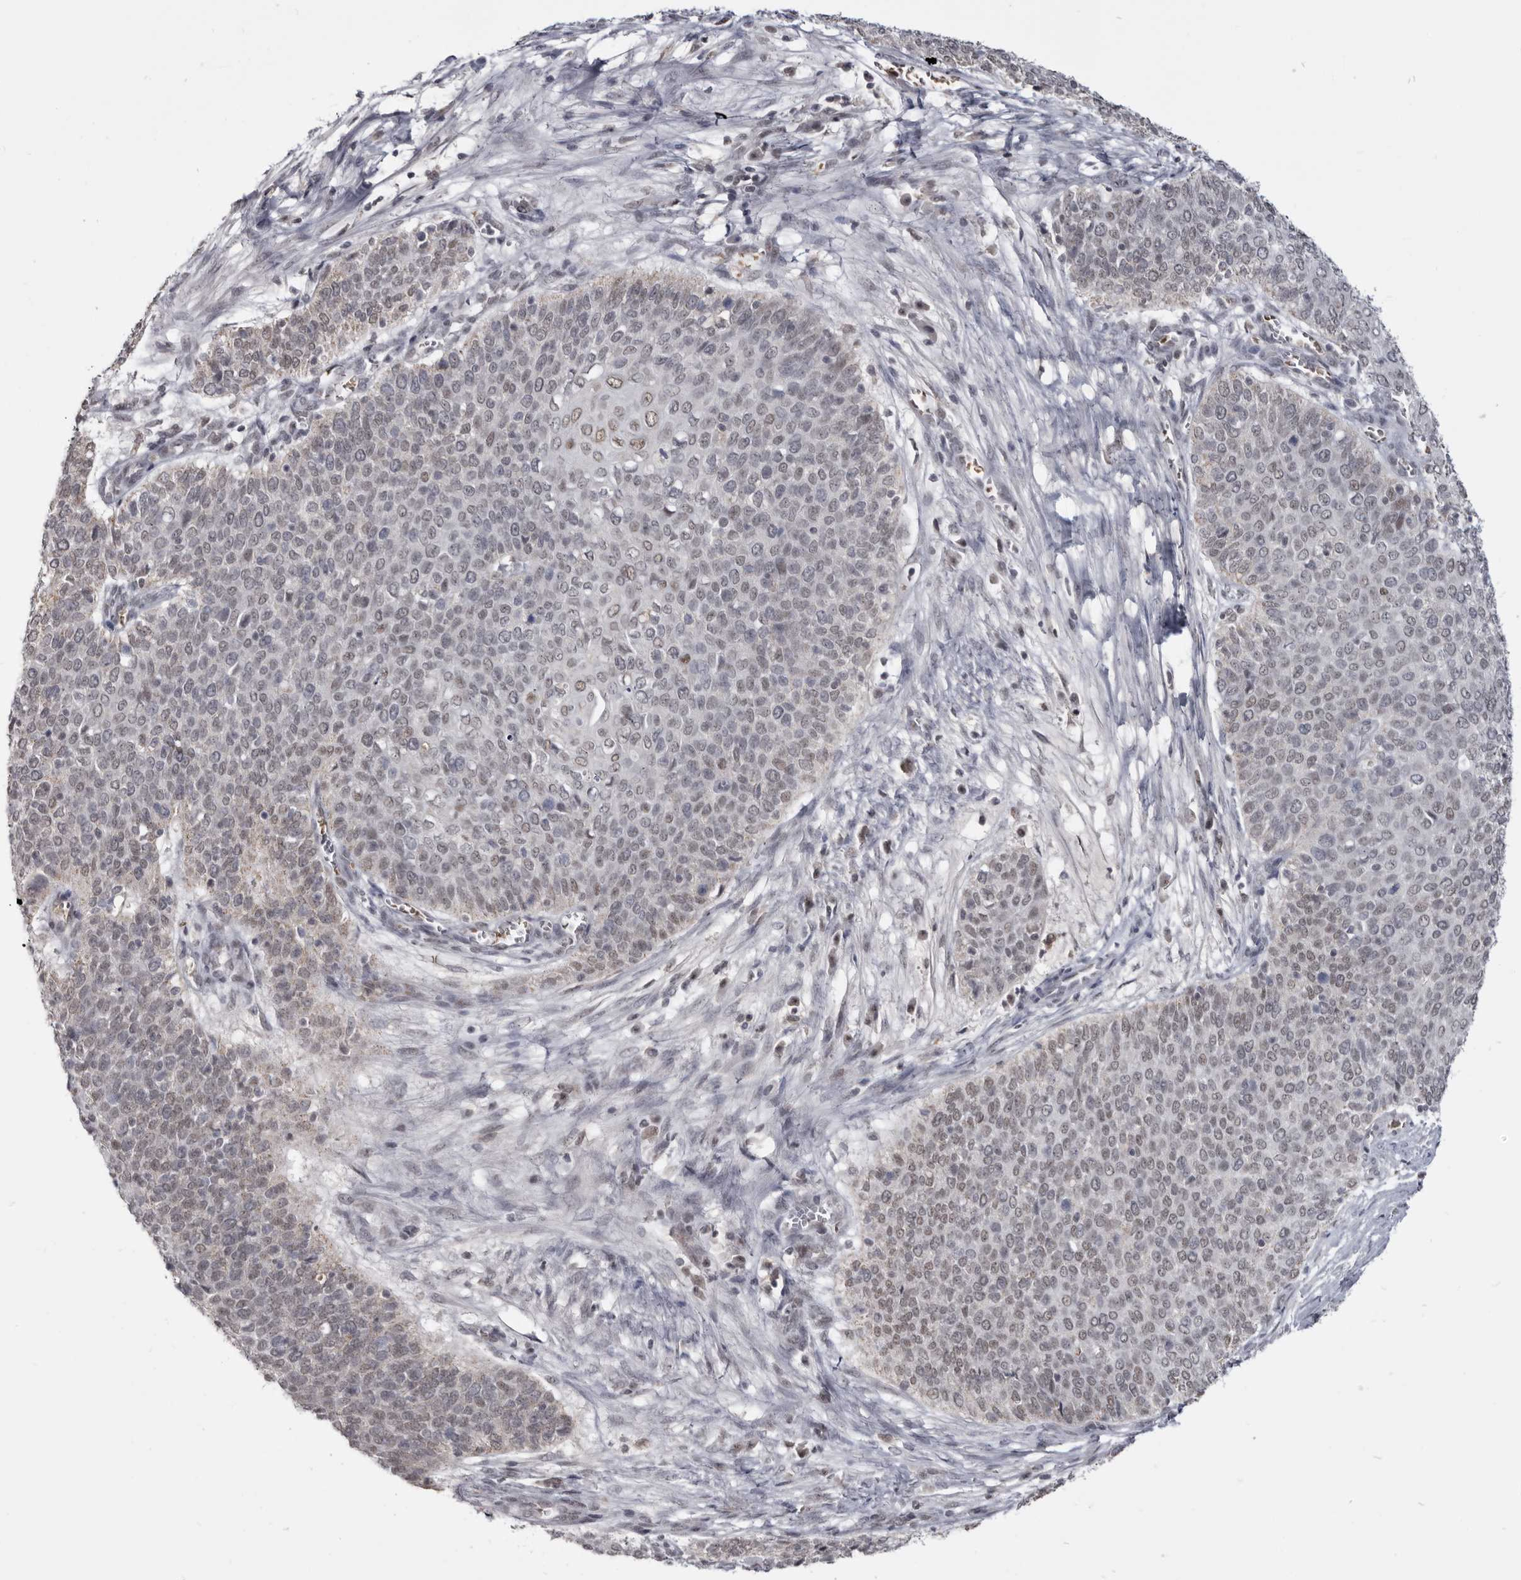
{"staining": {"intensity": "weak", "quantity": "25%-75%", "location": "nuclear"}, "tissue": "cervical cancer", "cell_type": "Tumor cells", "image_type": "cancer", "snomed": [{"axis": "morphology", "description": "Squamous cell carcinoma, NOS"}, {"axis": "topography", "description": "Cervix"}], "caption": "An IHC histopathology image of neoplastic tissue is shown. Protein staining in brown labels weak nuclear positivity in cervical squamous cell carcinoma within tumor cells.", "gene": "CGN", "patient": {"sex": "female", "age": 39}}